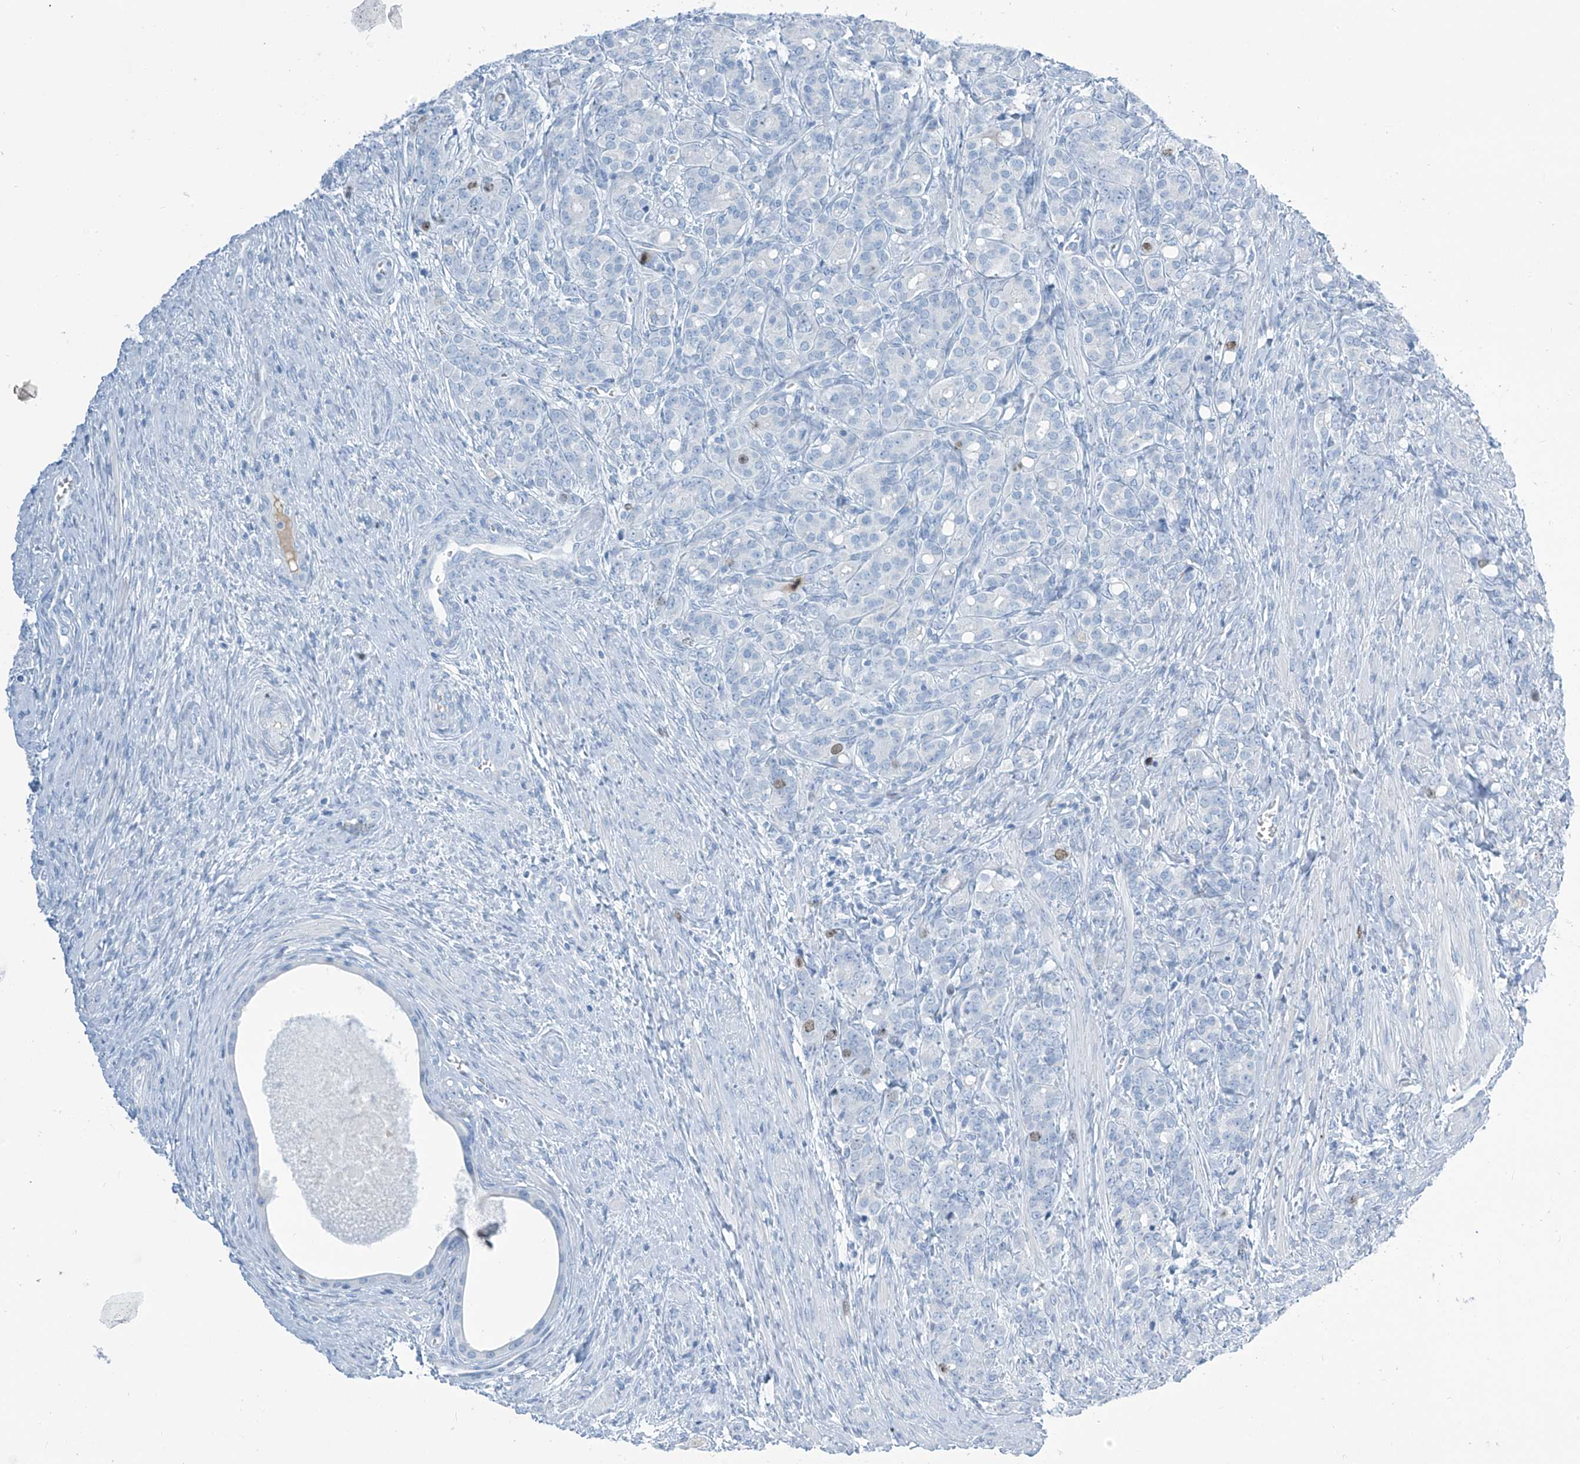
{"staining": {"intensity": "weak", "quantity": "<25%", "location": "nuclear"}, "tissue": "prostate cancer", "cell_type": "Tumor cells", "image_type": "cancer", "snomed": [{"axis": "morphology", "description": "Adenocarcinoma, High grade"}, {"axis": "topography", "description": "Prostate"}], "caption": "Immunohistochemistry image of prostate adenocarcinoma (high-grade) stained for a protein (brown), which demonstrates no staining in tumor cells. The staining is performed using DAB (3,3'-diaminobenzidine) brown chromogen with nuclei counter-stained in using hematoxylin.", "gene": "SGO2", "patient": {"sex": "male", "age": 62}}